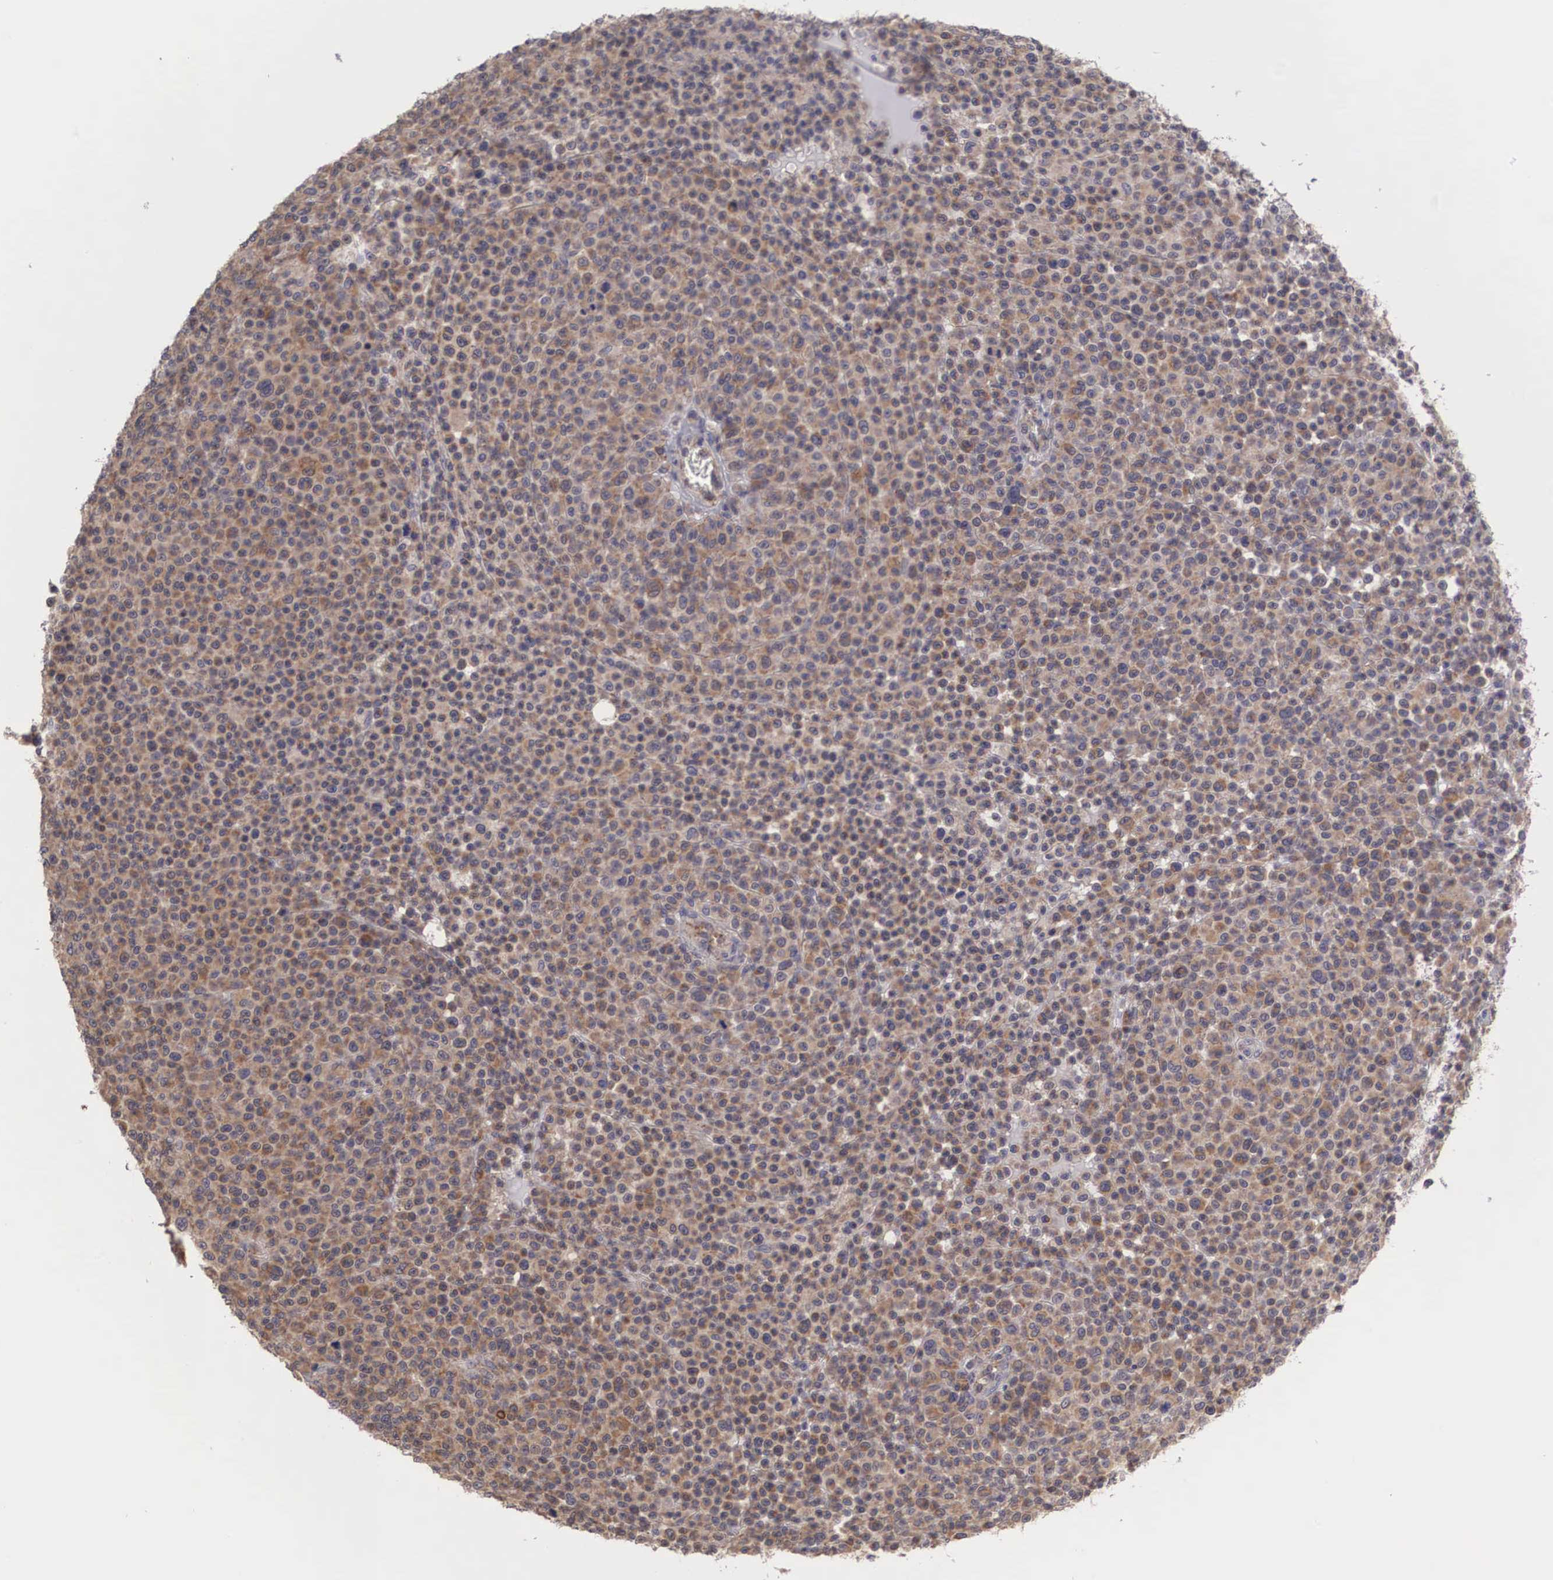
{"staining": {"intensity": "moderate", "quantity": ">75%", "location": "cytoplasmic/membranous"}, "tissue": "melanoma", "cell_type": "Tumor cells", "image_type": "cancer", "snomed": [{"axis": "morphology", "description": "Malignant melanoma, Metastatic site"}, {"axis": "topography", "description": "Skin"}], "caption": "Malignant melanoma (metastatic site) was stained to show a protein in brown. There is medium levels of moderate cytoplasmic/membranous positivity in approximately >75% of tumor cells. Using DAB (brown) and hematoxylin (blue) stains, captured at high magnification using brightfield microscopy.", "gene": "DNAJB7", "patient": {"sex": "male", "age": 32}}